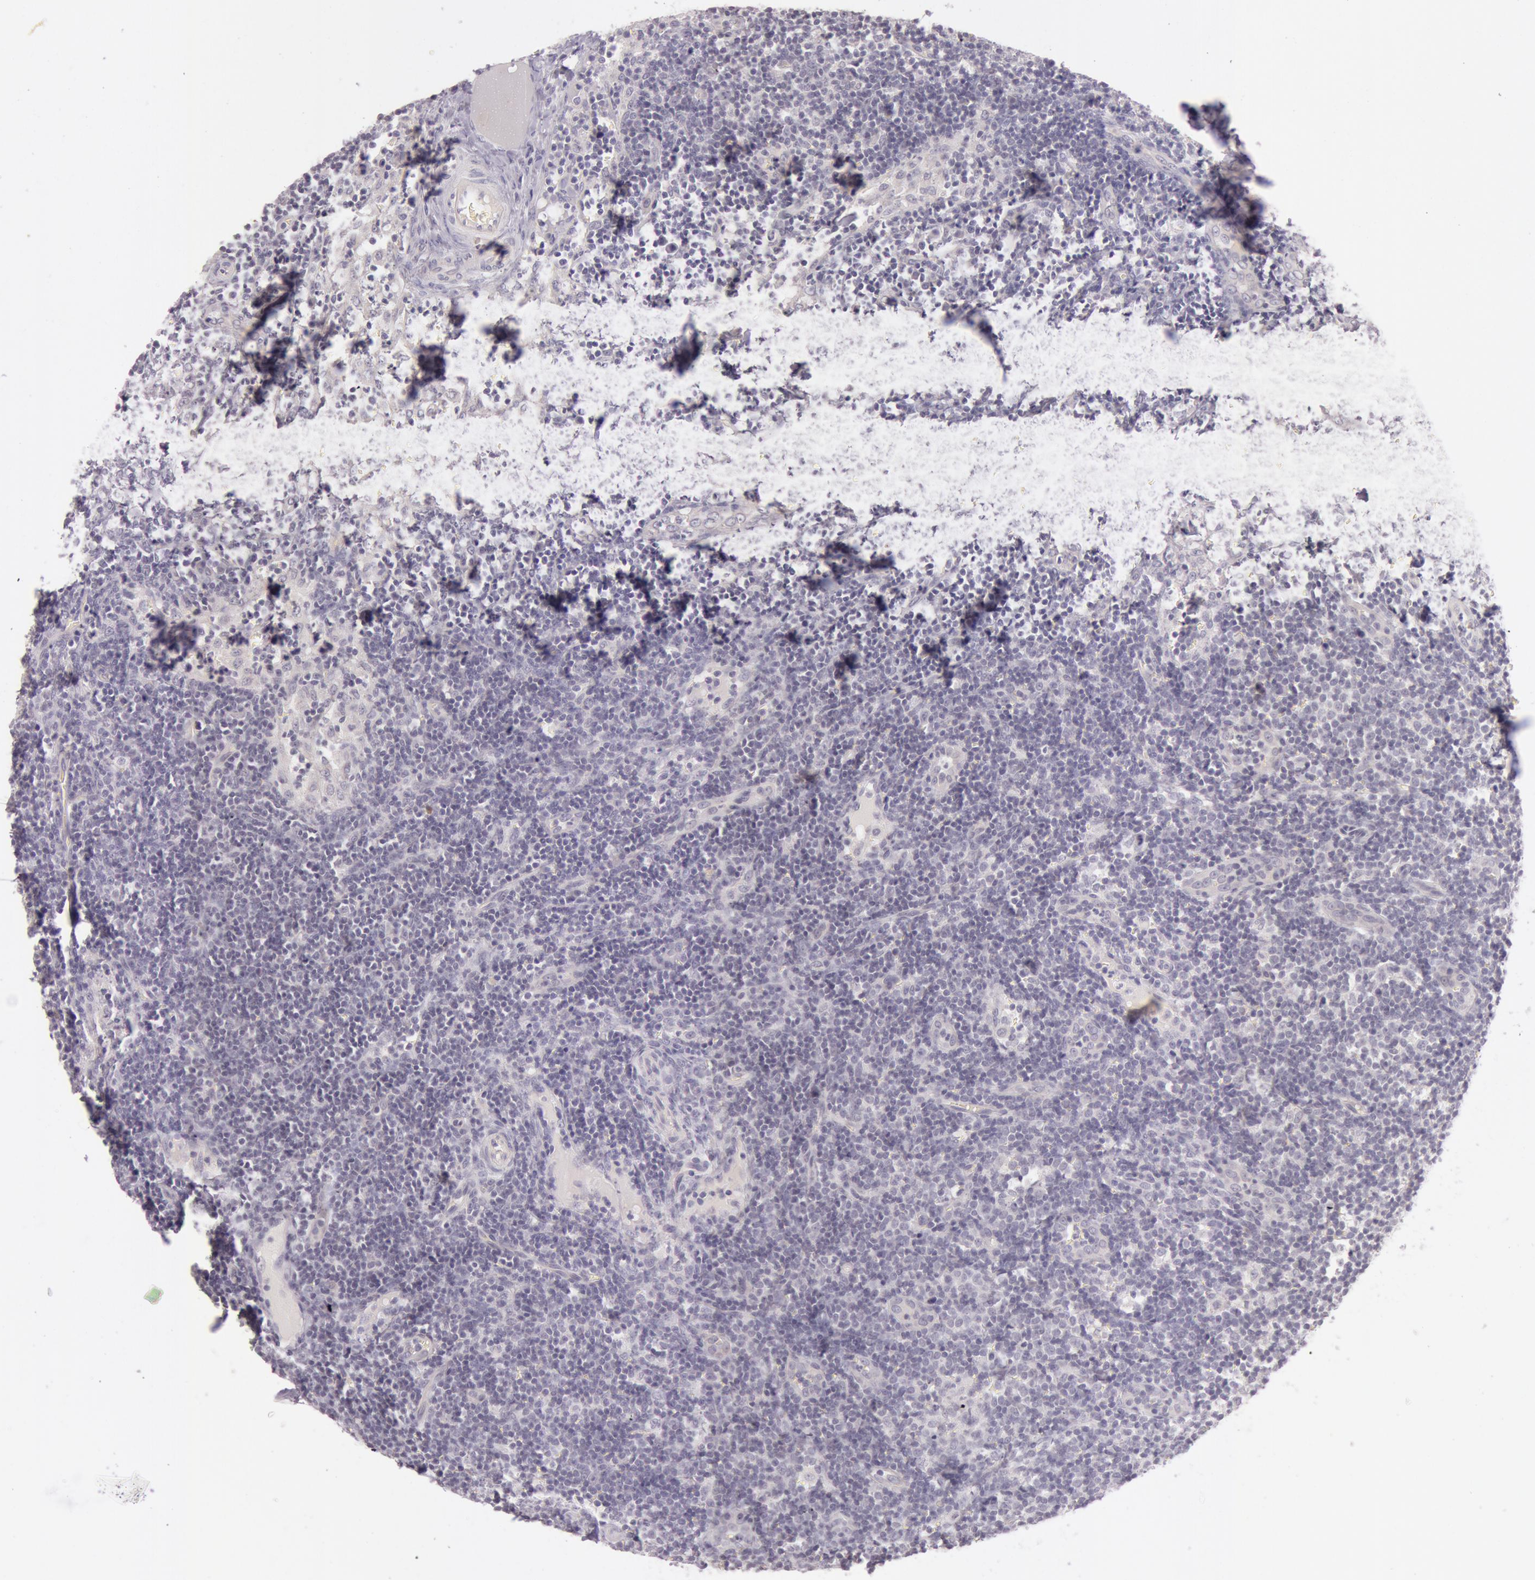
{"staining": {"intensity": "negative", "quantity": "none", "location": "none"}, "tissue": "lymph node", "cell_type": "Germinal center cells", "image_type": "normal", "snomed": [{"axis": "morphology", "description": "Normal tissue, NOS"}, {"axis": "morphology", "description": "Inflammation, NOS"}, {"axis": "topography", "description": "Lymph node"}, {"axis": "topography", "description": "Salivary gland"}], "caption": "Immunohistochemistry (IHC) photomicrograph of unremarkable lymph node stained for a protein (brown), which reveals no positivity in germinal center cells.", "gene": "RBMY1A1", "patient": {"sex": "male", "age": 3}}